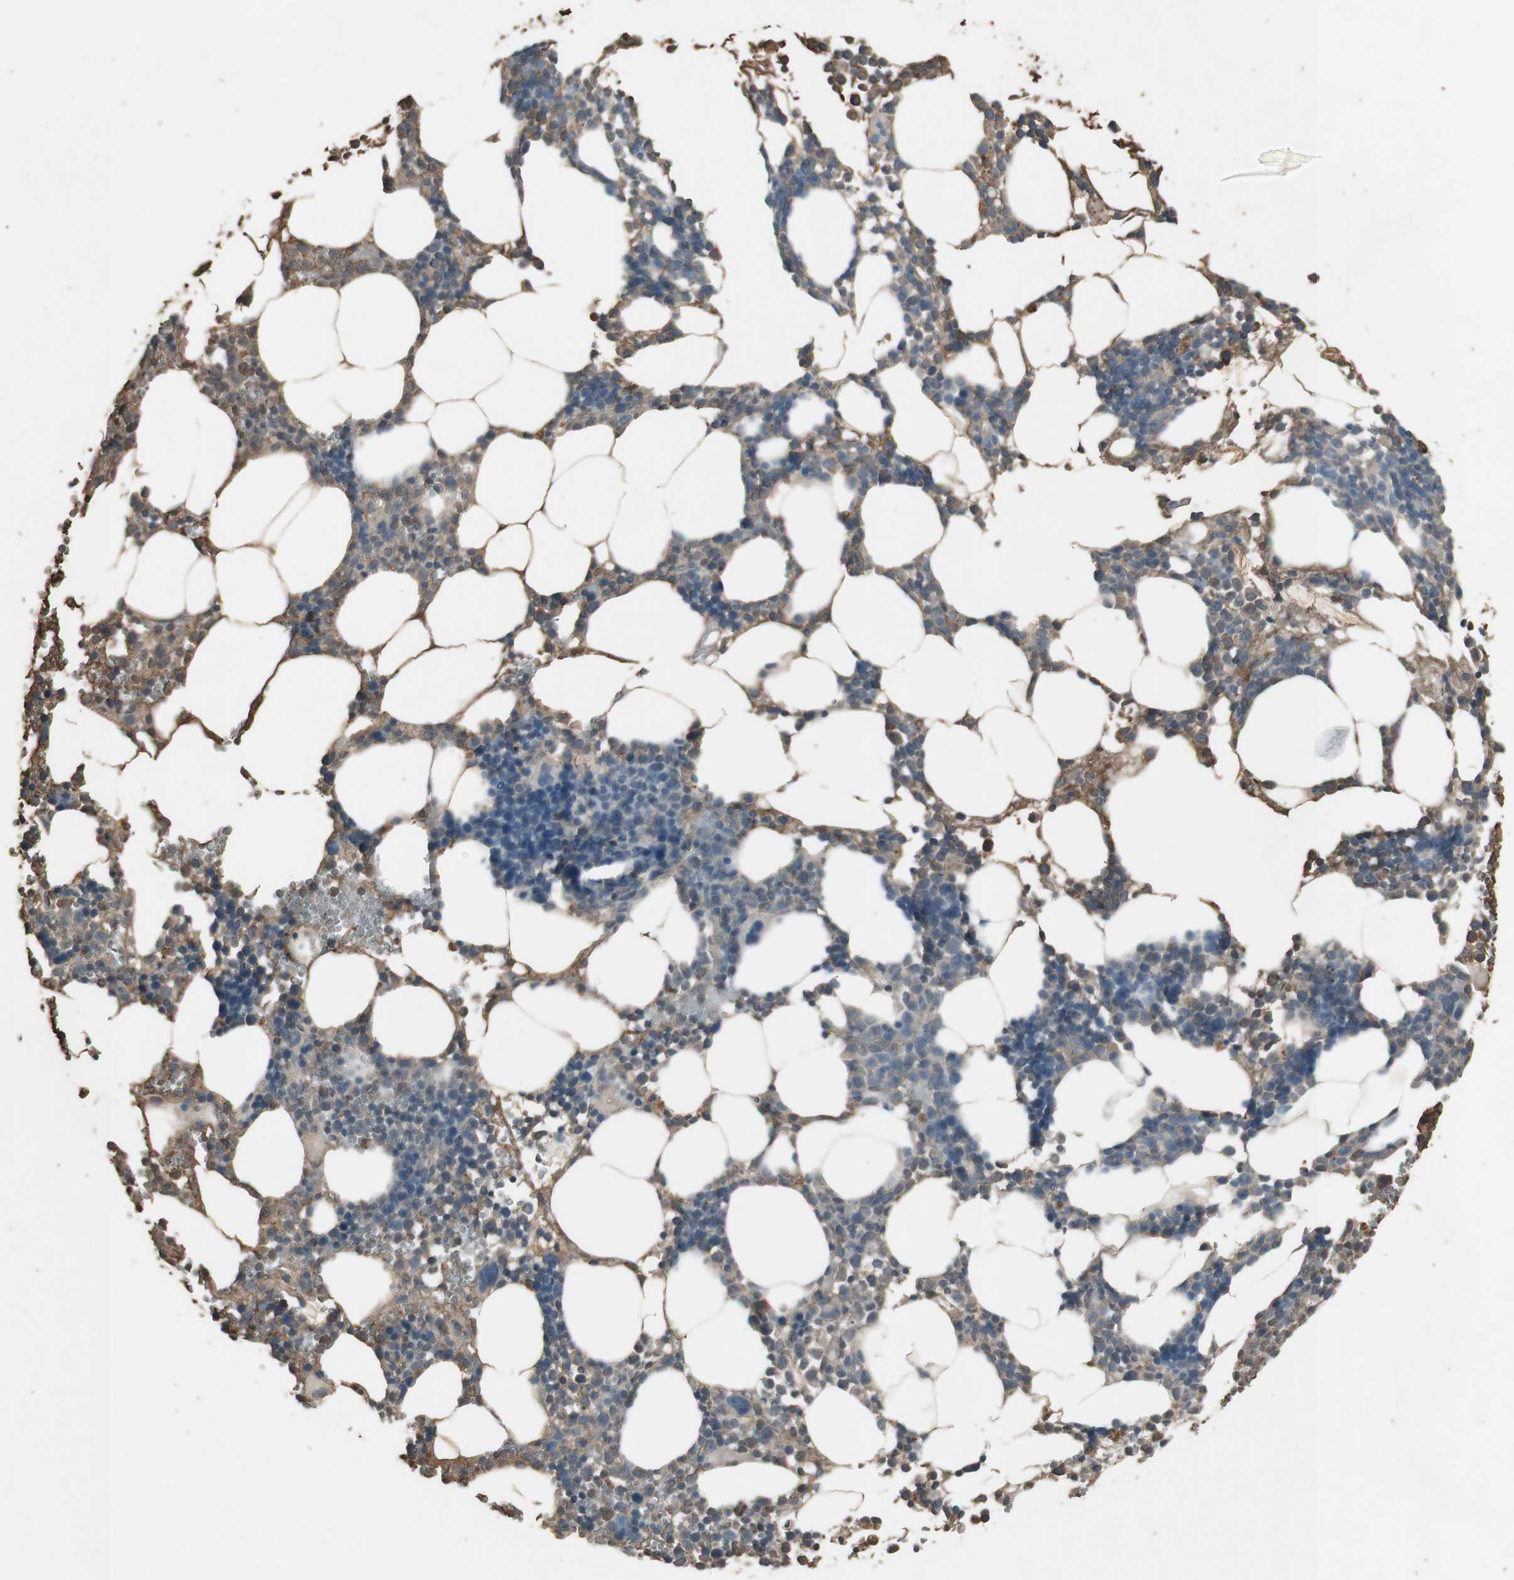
{"staining": {"intensity": "negative", "quantity": "none", "location": "none"}, "tissue": "bone marrow", "cell_type": "Hematopoietic cells", "image_type": "normal", "snomed": [{"axis": "morphology", "description": "Normal tissue, NOS"}, {"axis": "morphology", "description": "Inflammation, NOS"}, {"axis": "topography", "description": "Bone marrow"}], "caption": "Protein analysis of normal bone marrow demonstrates no significant staining in hematopoietic cells. Brightfield microscopy of immunohistochemistry stained with DAB (brown) and hematoxylin (blue), captured at high magnification.", "gene": "MMP14", "patient": {"sex": "male", "age": 42}}